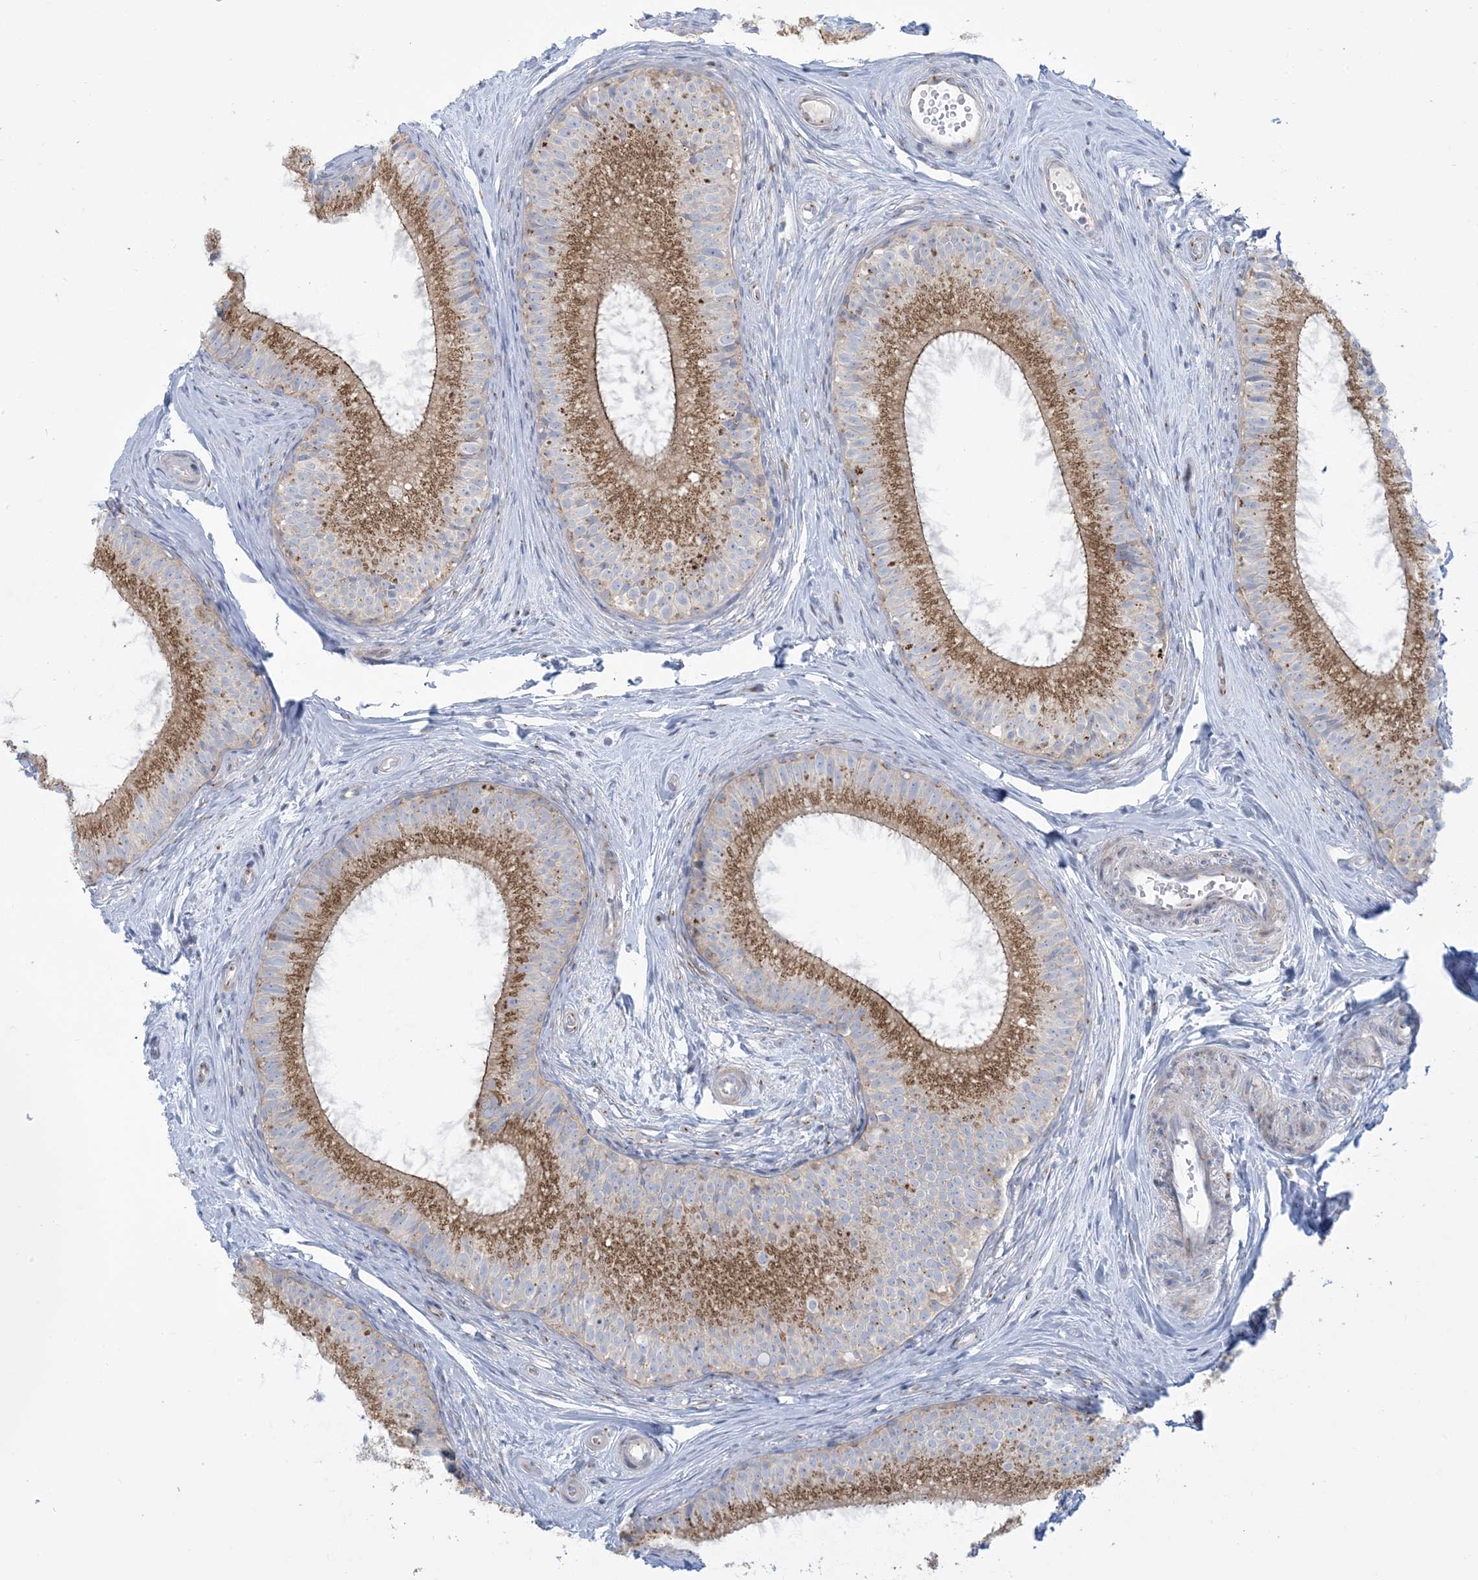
{"staining": {"intensity": "strong", "quantity": "25%-75%", "location": "cytoplasmic/membranous"}, "tissue": "epididymis", "cell_type": "Glandular cells", "image_type": "normal", "snomed": [{"axis": "morphology", "description": "Normal tissue, NOS"}, {"axis": "topography", "description": "Epididymis"}], "caption": "This is an image of immunohistochemistry (IHC) staining of unremarkable epididymis, which shows strong expression in the cytoplasmic/membranous of glandular cells.", "gene": "AFTPH", "patient": {"sex": "male", "age": 34}}